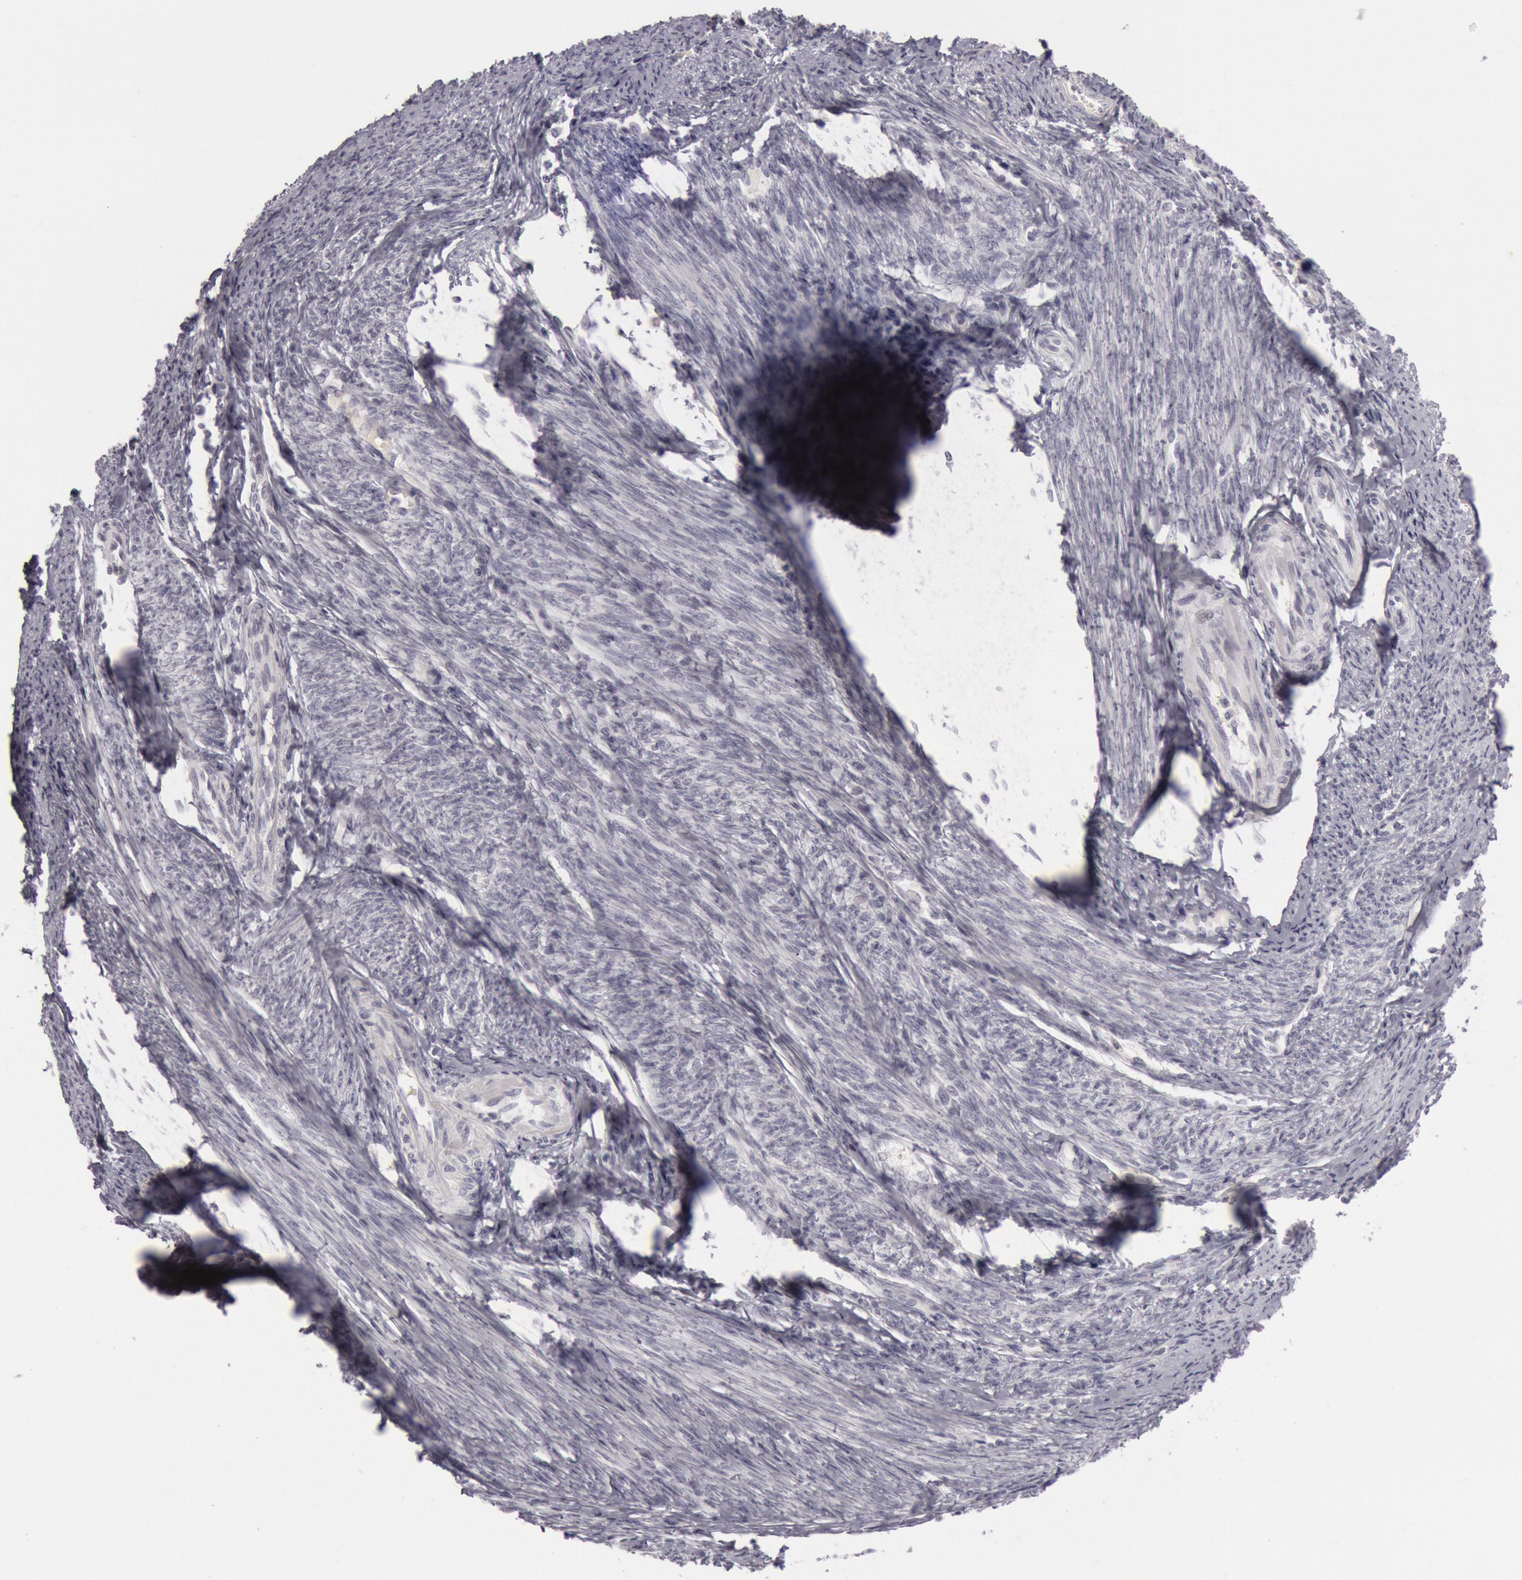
{"staining": {"intensity": "negative", "quantity": "none", "location": "none"}, "tissue": "endometrial cancer", "cell_type": "Tumor cells", "image_type": "cancer", "snomed": [{"axis": "morphology", "description": "Adenocarcinoma, NOS"}, {"axis": "topography", "description": "Endometrium"}], "caption": "An immunohistochemistry photomicrograph of endometrial adenocarcinoma is shown. There is no staining in tumor cells of endometrial adenocarcinoma.", "gene": "KRT16", "patient": {"sex": "female", "age": 79}}